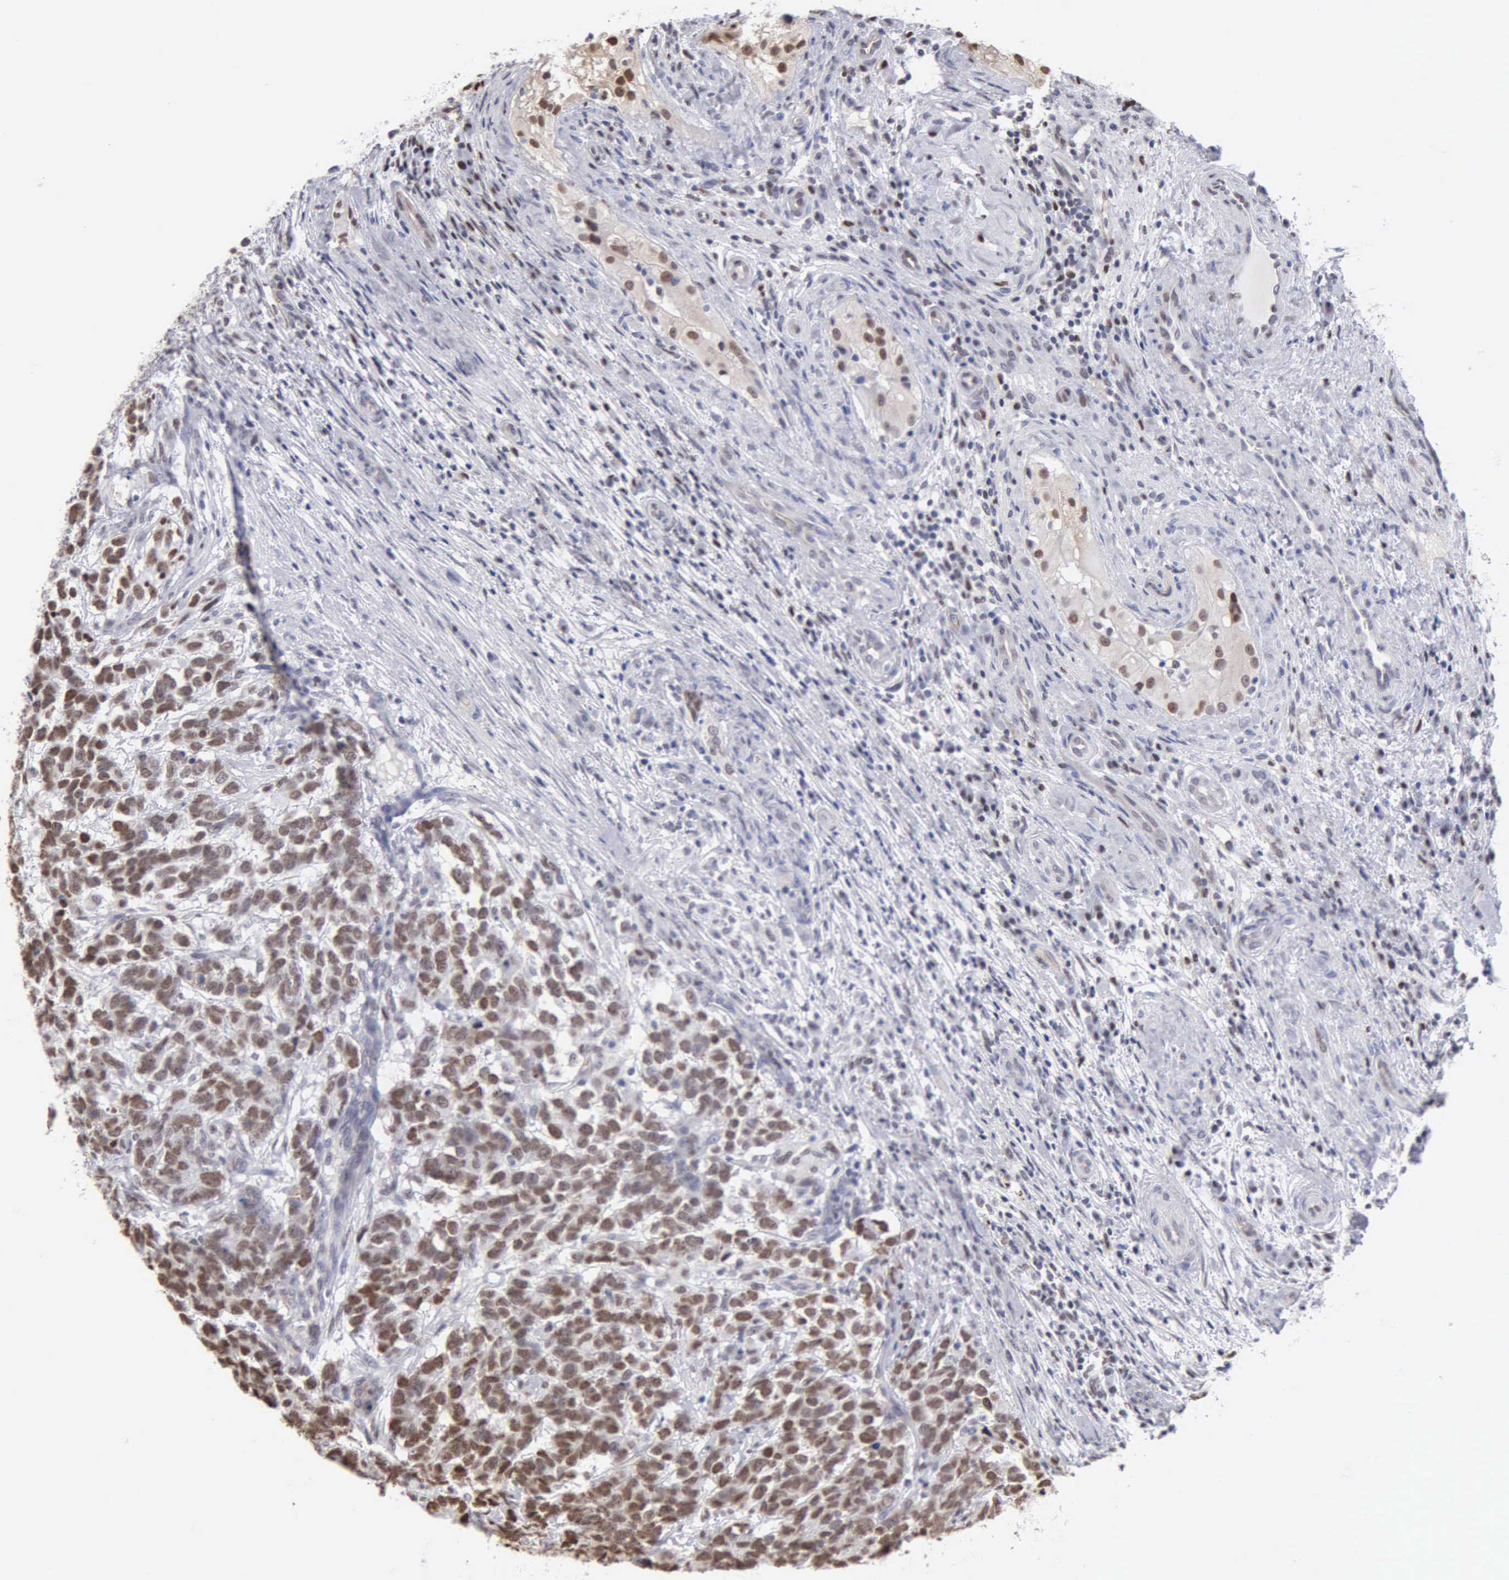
{"staining": {"intensity": "moderate", "quantity": "25%-75%", "location": "nuclear"}, "tissue": "testis cancer", "cell_type": "Tumor cells", "image_type": "cancer", "snomed": [{"axis": "morphology", "description": "Carcinoma, Embryonal, NOS"}, {"axis": "topography", "description": "Testis"}], "caption": "Testis cancer tissue demonstrates moderate nuclear positivity in approximately 25%-75% of tumor cells, visualized by immunohistochemistry. (DAB = brown stain, brightfield microscopy at high magnification).", "gene": "CCNG1", "patient": {"sex": "male", "age": 26}}